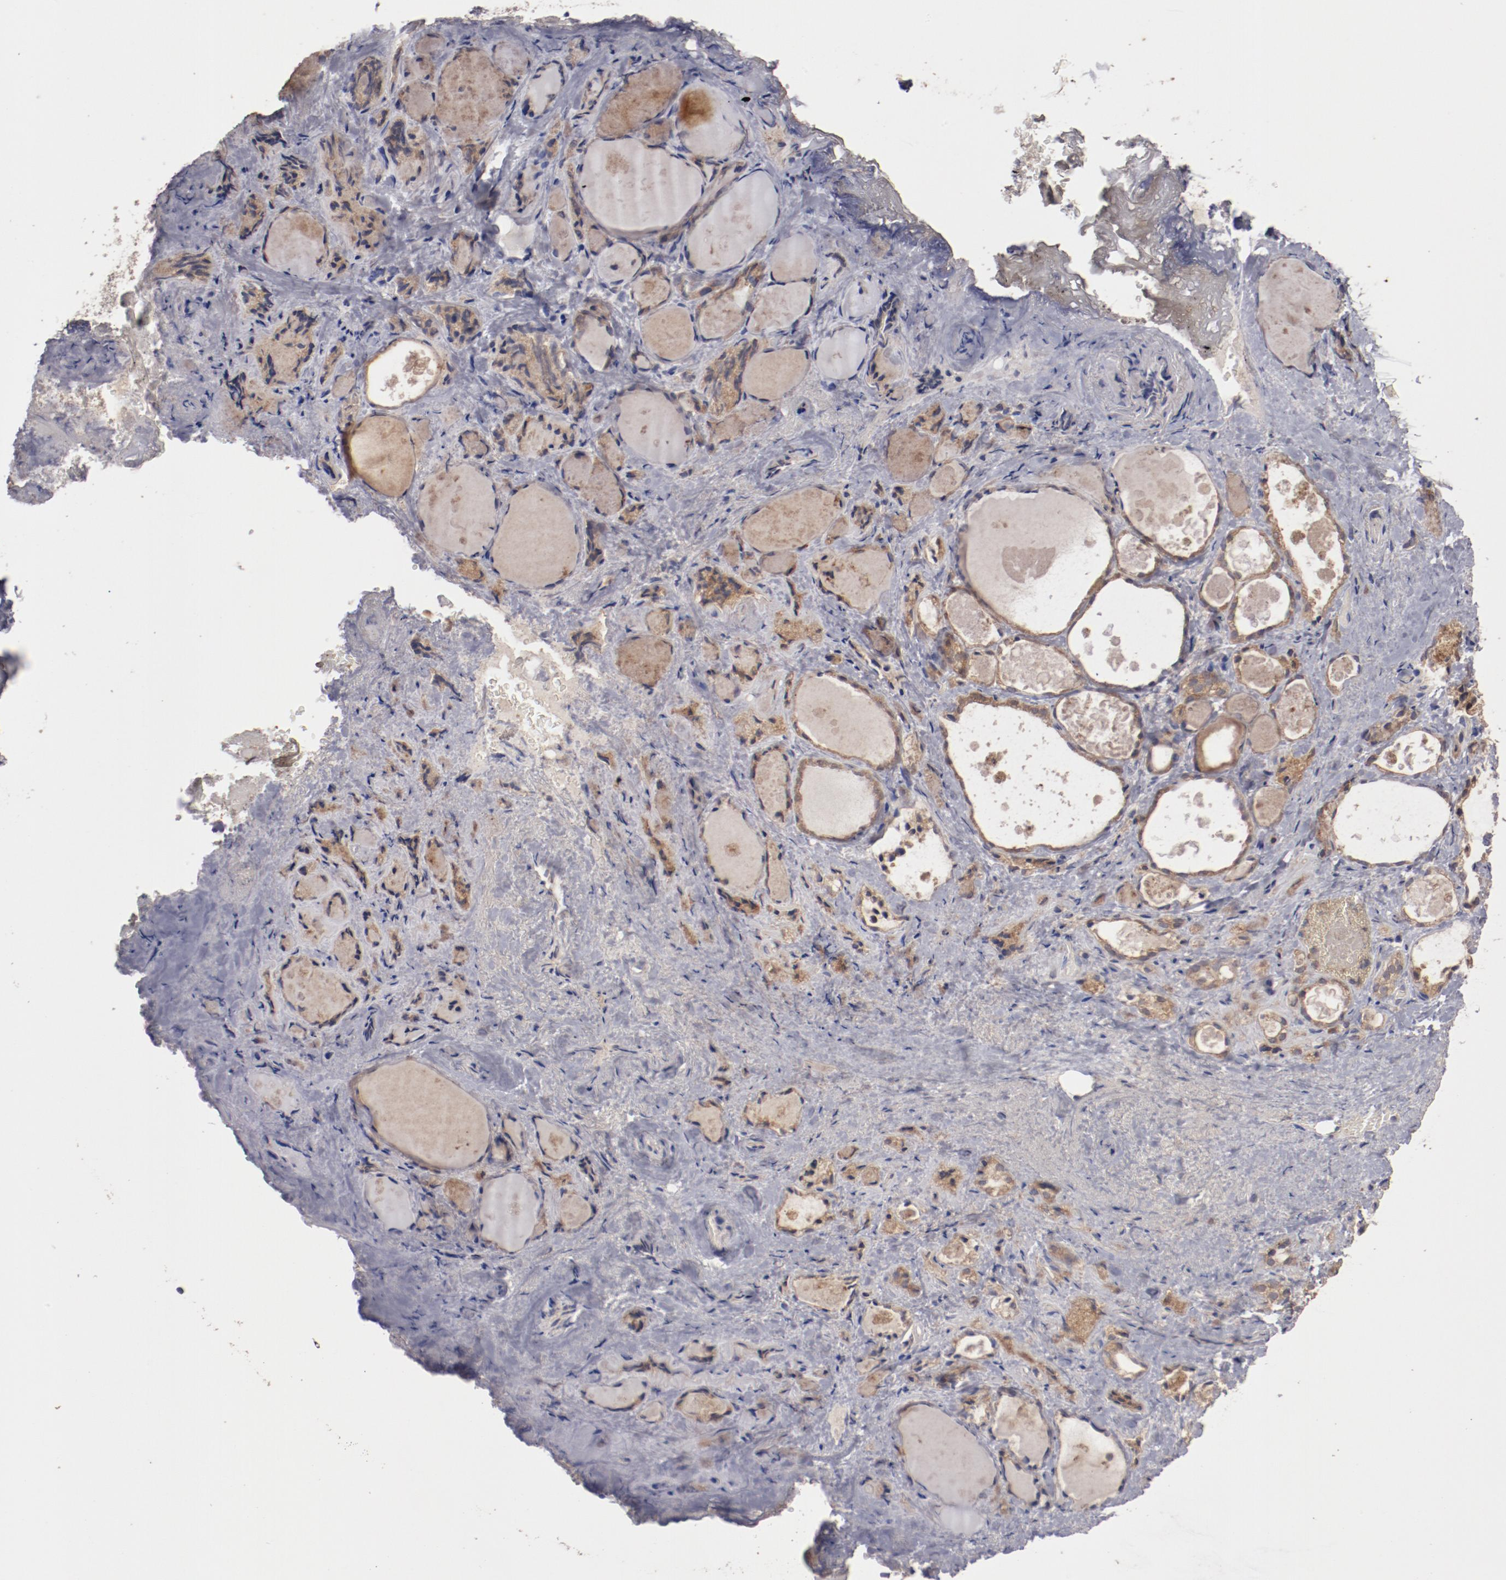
{"staining": {"intensity": "moderate", "quantity": ">75%", "location": "cytoplasmic/membranous"}, "tissue": "thyroid gland", "cell_type": "Glandular cells", "image_type": "normal", "snomed": [{"axis": "morphology", "description": "Normal tissue, NOS"}, {"axis": "topography", "description": "Thyroid gland"}], "caption": "Thyroid gland stained with DAB (3,3'-diaminobenzidine) IHC reveals medium levels of moderate cytoplasmic/membranous expression in about >75% of glandular cells.", "gene": "LRRC75B", "patient": {"sex": "female", "age": 75}}